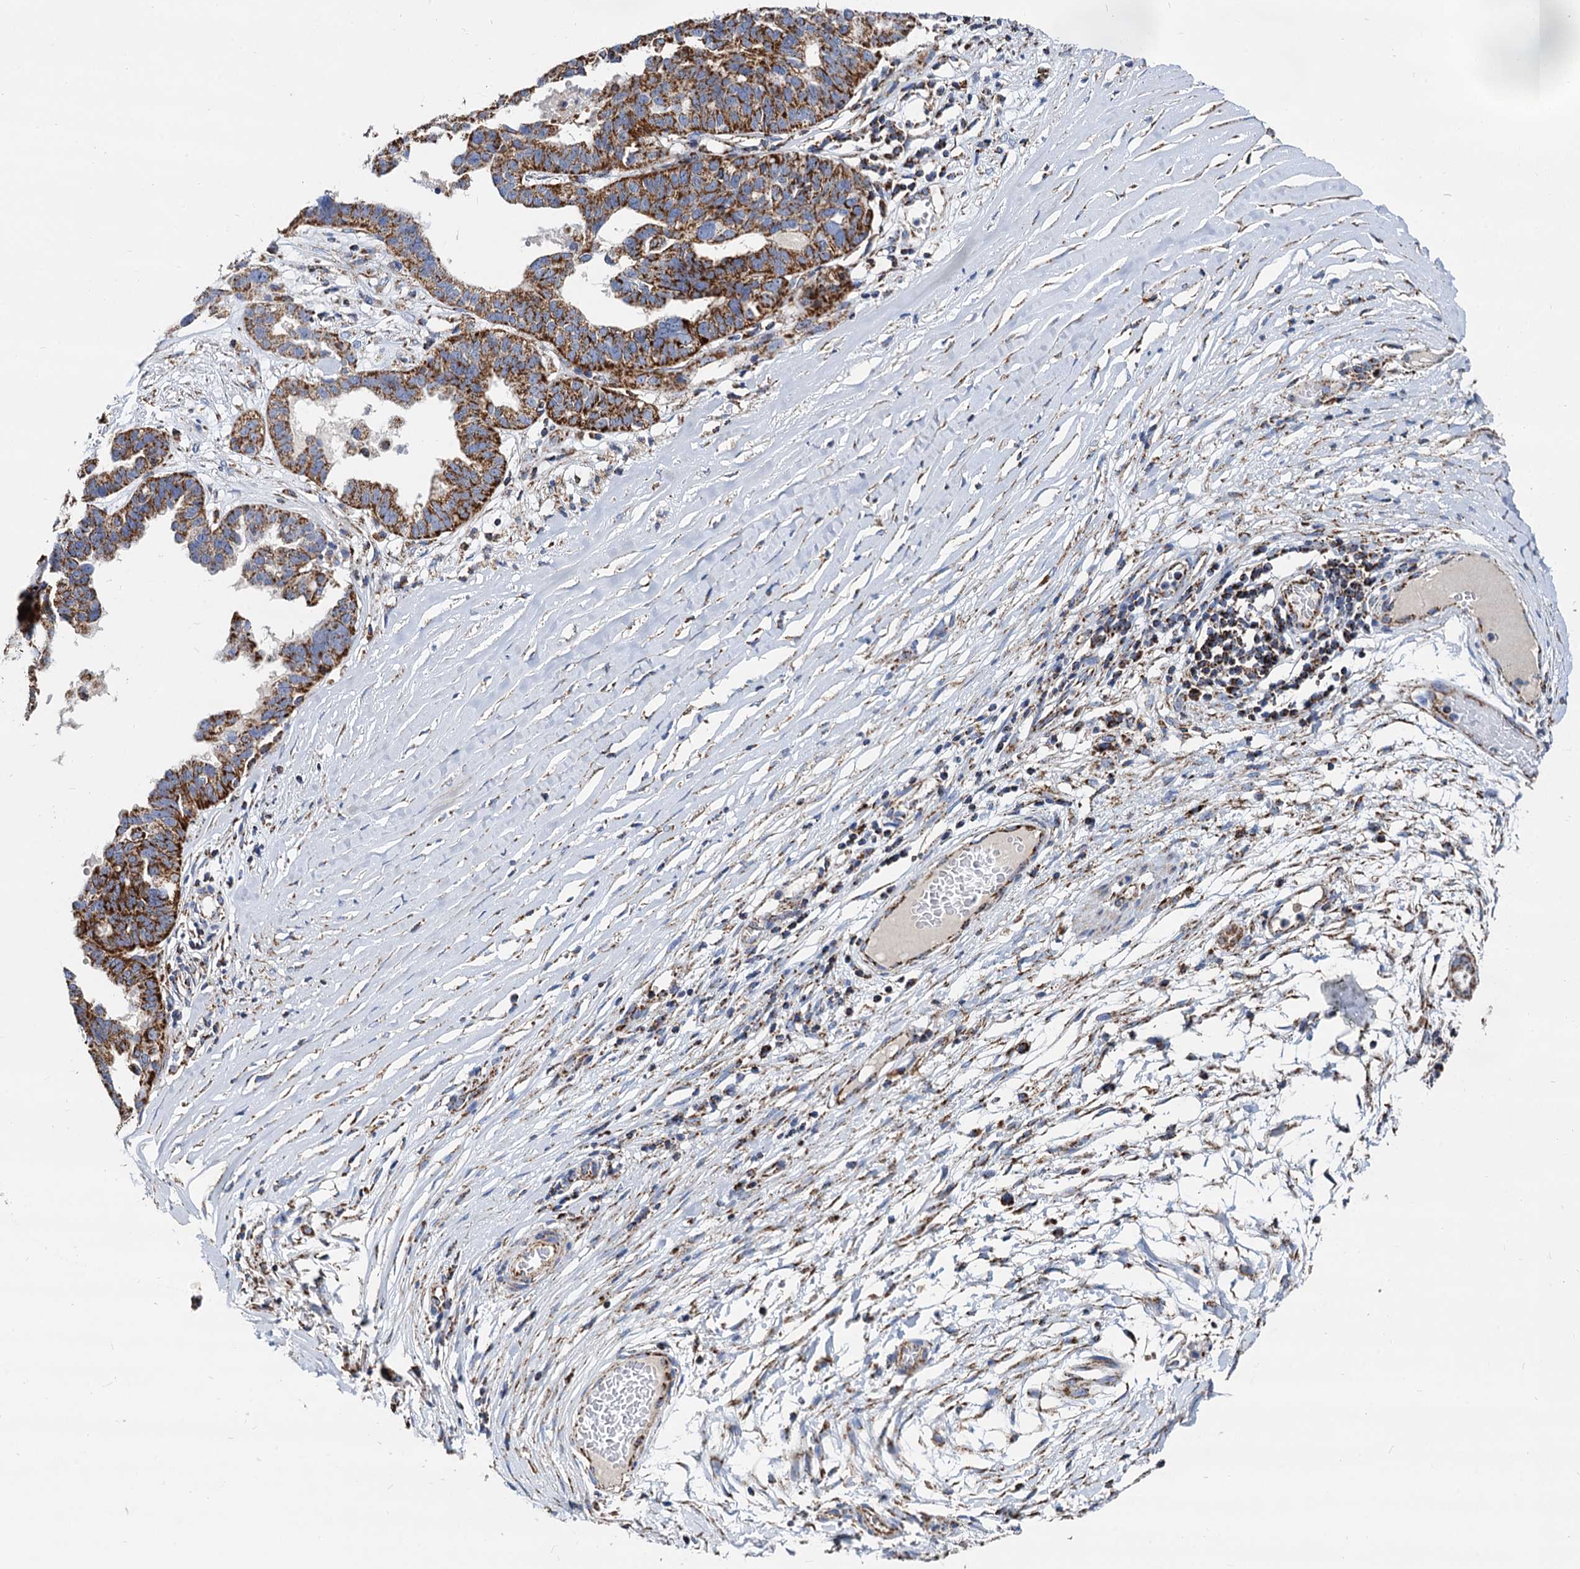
{"staining": {"intensity": "strong", "quantity": ">75%", "location": "cytoplasmic/membranous"}, "tissue": "ovarian cancer", "cell_type": "Tumor cells", "image_type": "cancer", "snomed": [{"axis": "morphology", "description": "Cystadenocarcinoma, serous, NOS"}, {"axis": "topography", "description": "Ovary"}], "caption": "This is a photomicrograph of IHC staining of serous cystadenocarcinoma (ovarian), which shows strong staining in the cytoplasmic/membranous of tumor cells.", "gene": "TIMM10", "patient": {"sex": "female", "age": 59}}